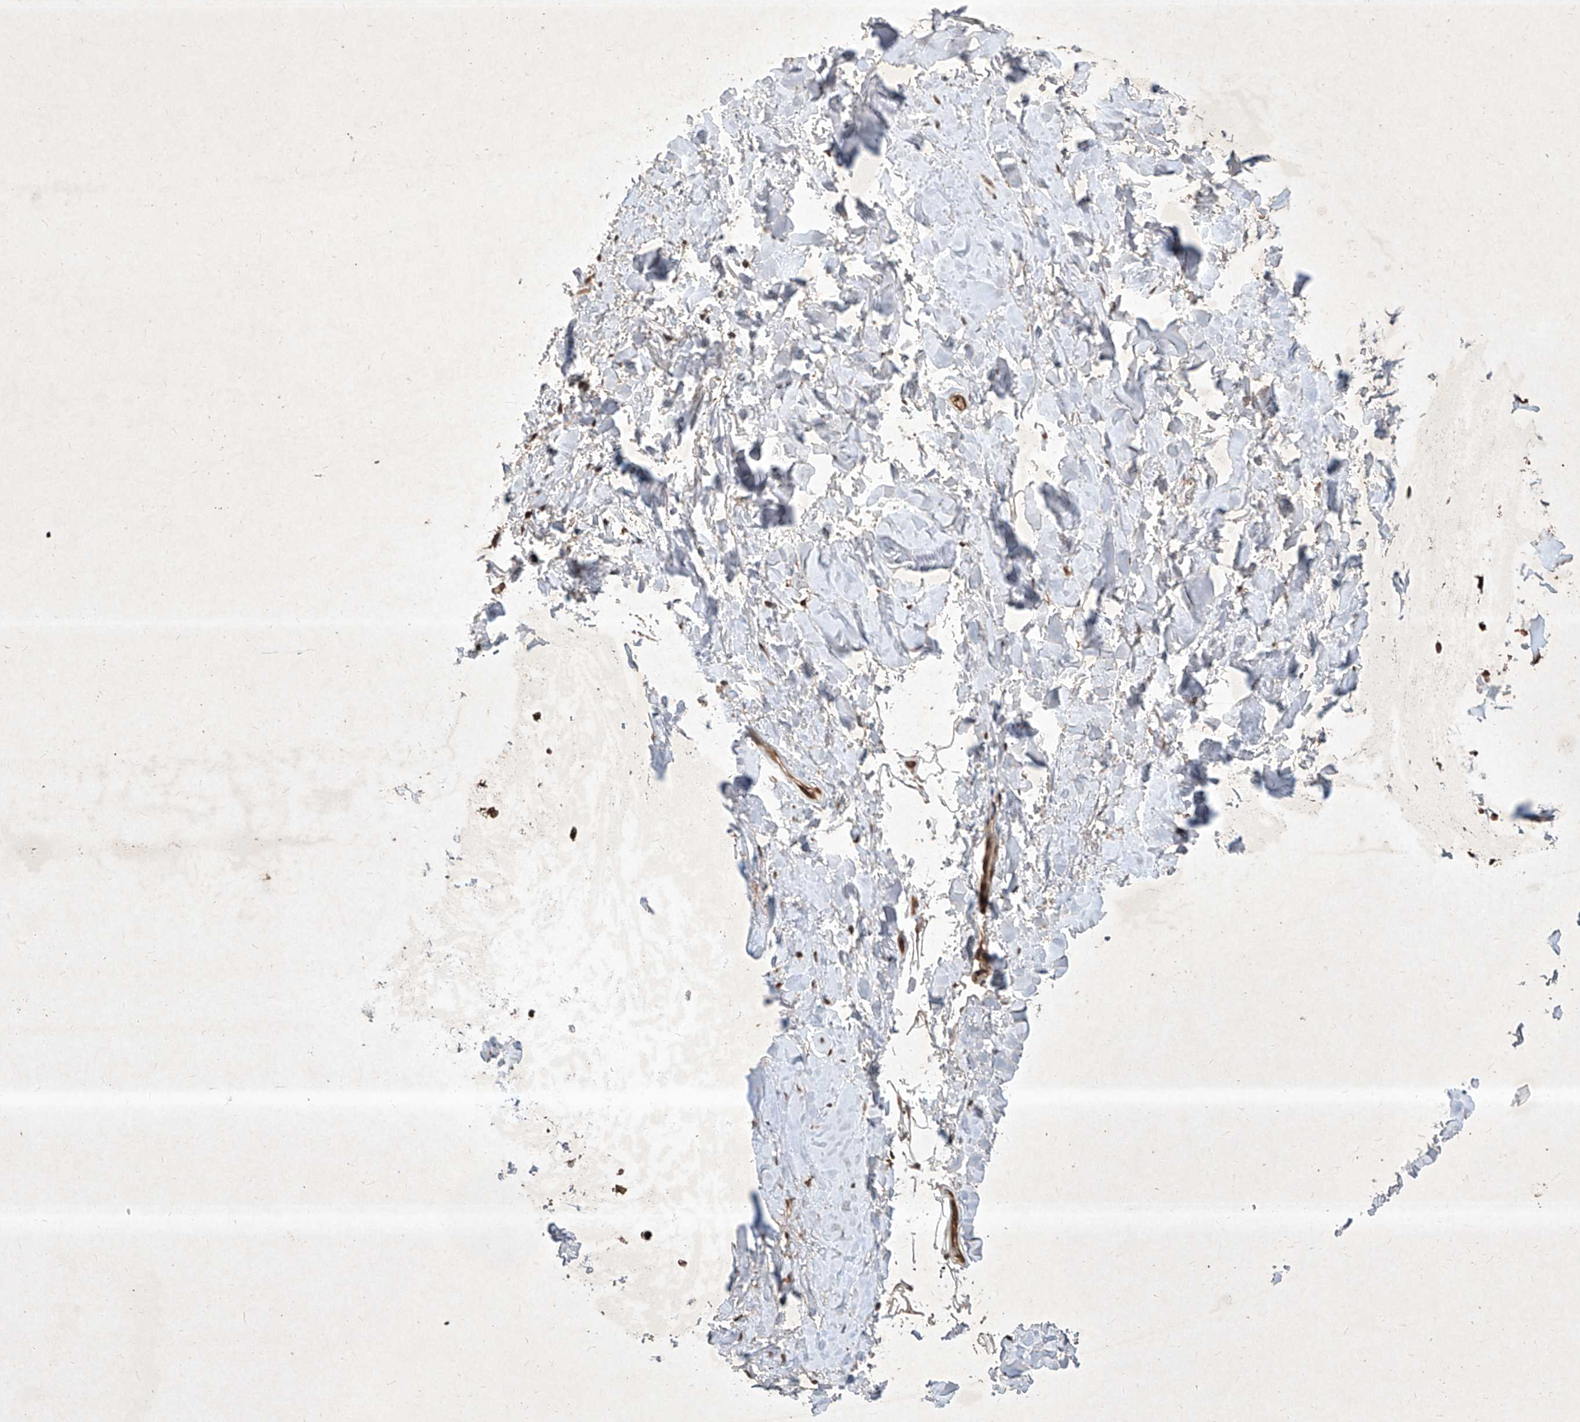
{"staining": {"intensity": "moderate", "quantity": ">75%", "location": "cytoplasmic/membranous,nuclear"}, "tissue": "adipose tissue", "cell_type": "Adipocytes", "image_type": "normal", "snomed": [{"axis": "morphology", "description": "Normal tissue, NOS"}, {"axis": "topography", "description": "Cartilage tissue"}], "caption": "Protein staining shows moderate cytoplasmic/membranous,nuclear positivity in approximately >75% of adipocytes in unremarkable adipose tissue.", "gene": "MAGED2", "patient": {"sex": "female", "age": 63}}